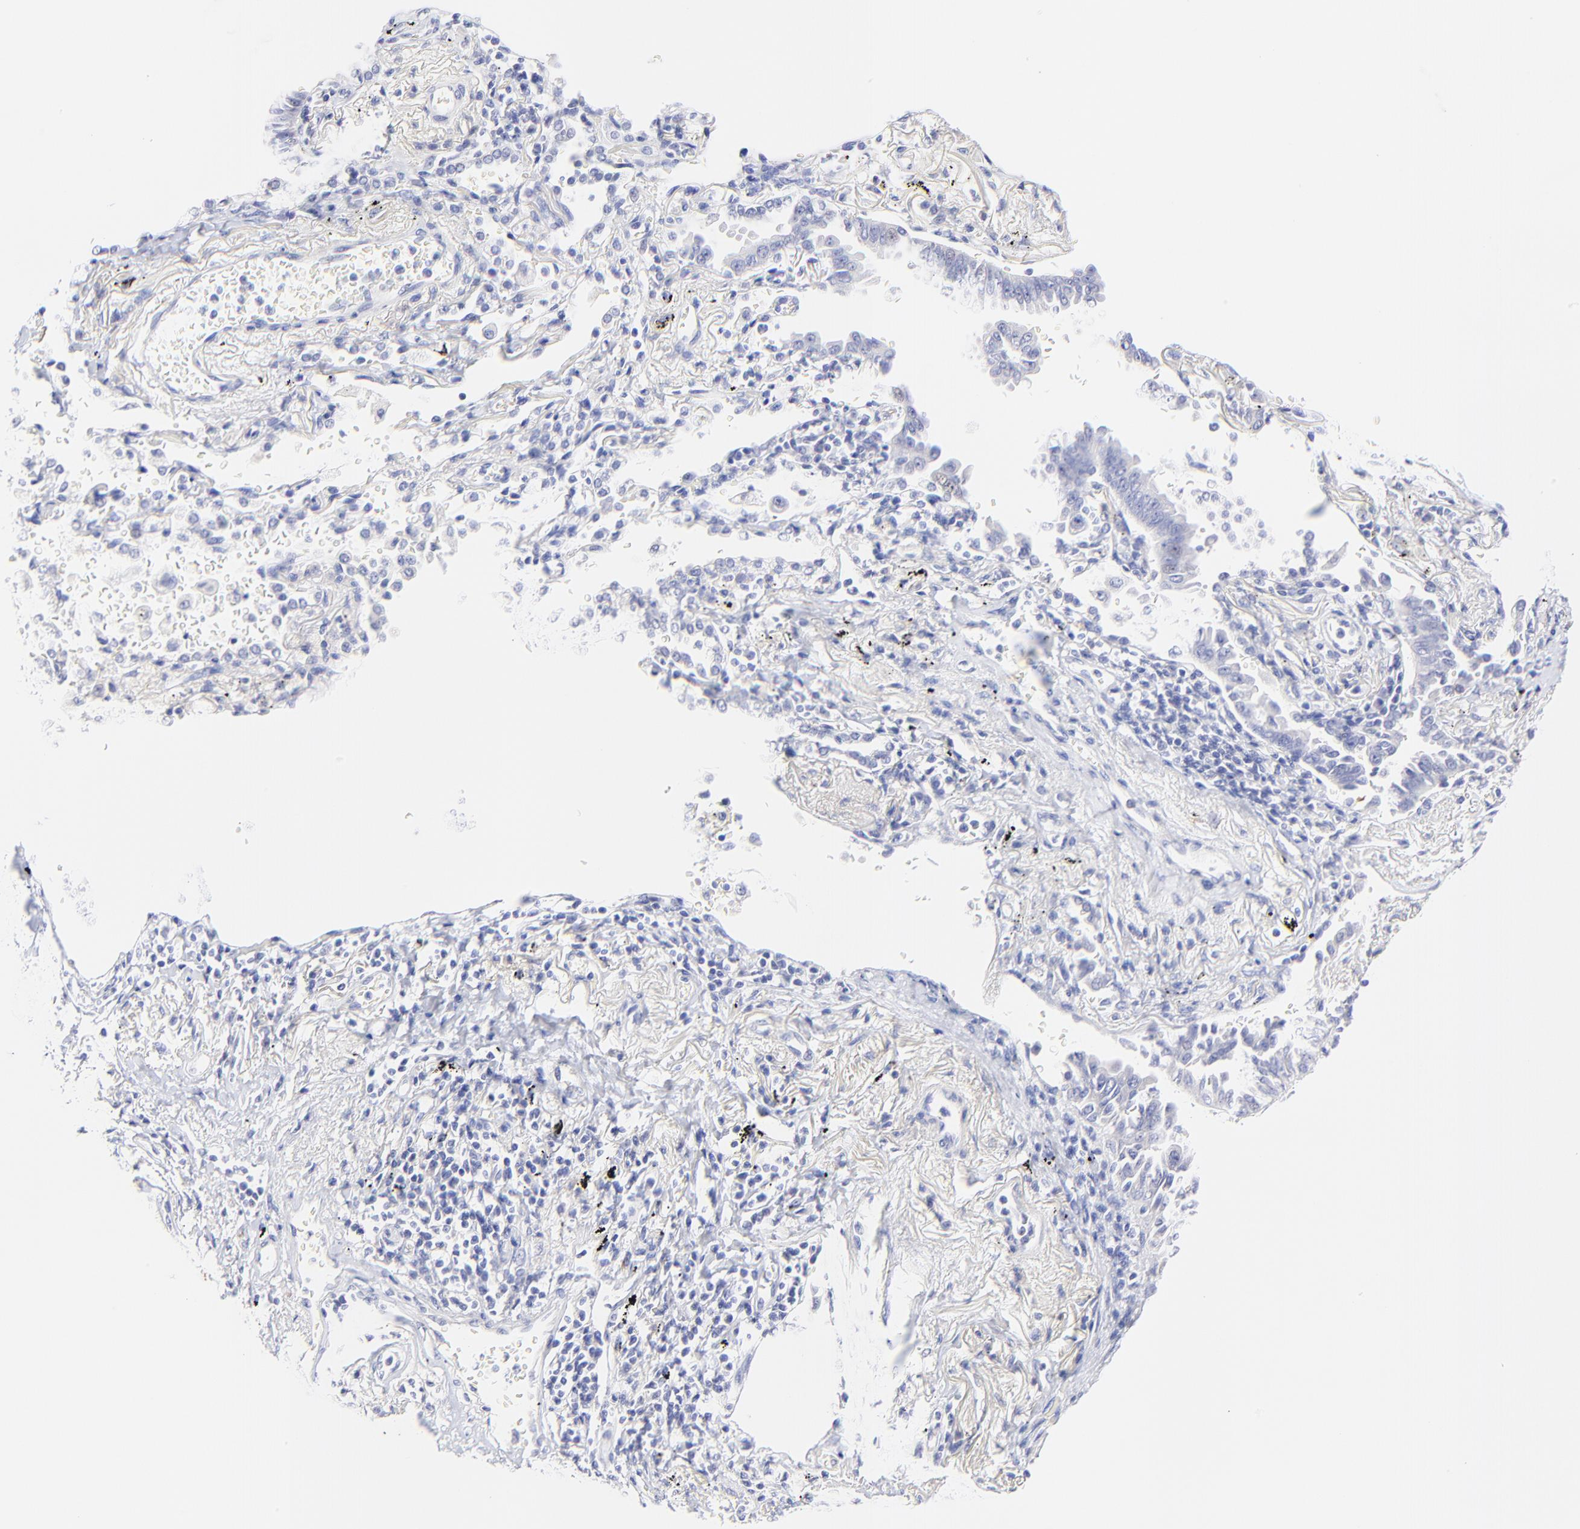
{"staining": {"intensity": "negative", "quantity": "none", "location": "none"}, "tissue": "lung cancer", "cell_type": "Tumor cells", "image_type": "cancer", "snomed": [{"axis": "morphology", "description": "Adenocarcinoma, NOS"}, {"axis": "topography", "description": "Lung"}], "caption": "DAB (3,3'-diaminobenzidine) immunohistochemical staining of lung cancer shows no significant expression in tumor cells. (DAB IHC, high magnification).", "gene": "RAB3A", "patient": {"sex": "female", "age": 64}}